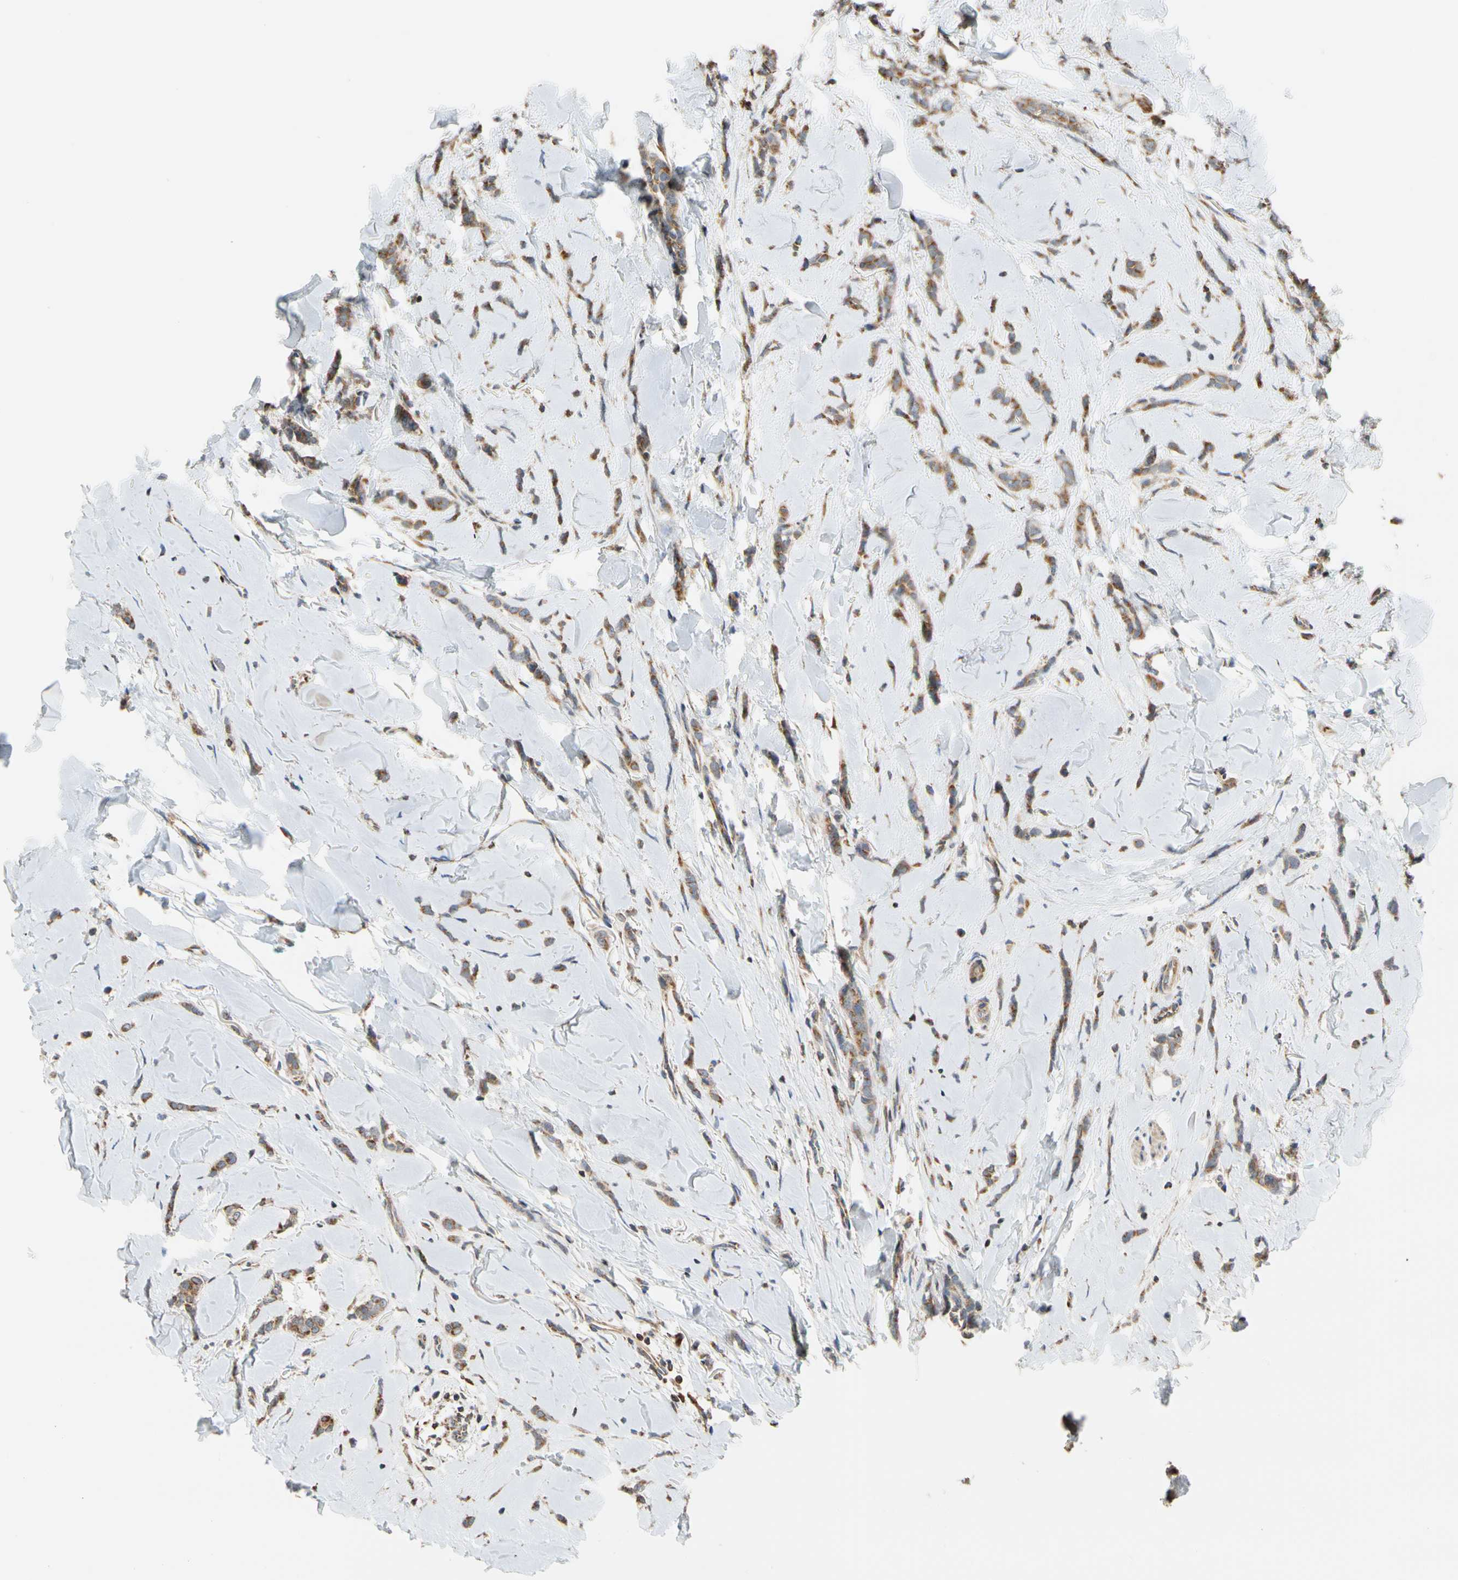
{"staining": {"intensity": "moderate", "quantity": ">75%", "location": "cytoplasmic/membranous"}, "tissue": "breast cancer", "cell_type": "Tumor cells", "image_type": "cancer", "snomed": [{"axis": "morphology", "description": "Lobular carcinoma"}, {"axis": "topography", "description": "Skin"}, {"axis": "topography", "description": "Breast"}], "caption": "An IHC histopathology image of tumor tissue is shown. Protein staining in brown labels moderate cytoplasmic/membranous positivity in breast lobular carcinoma within tumor cells.", "gene": "IP6K2", "patient": {"sex": "female", "age": 46}}